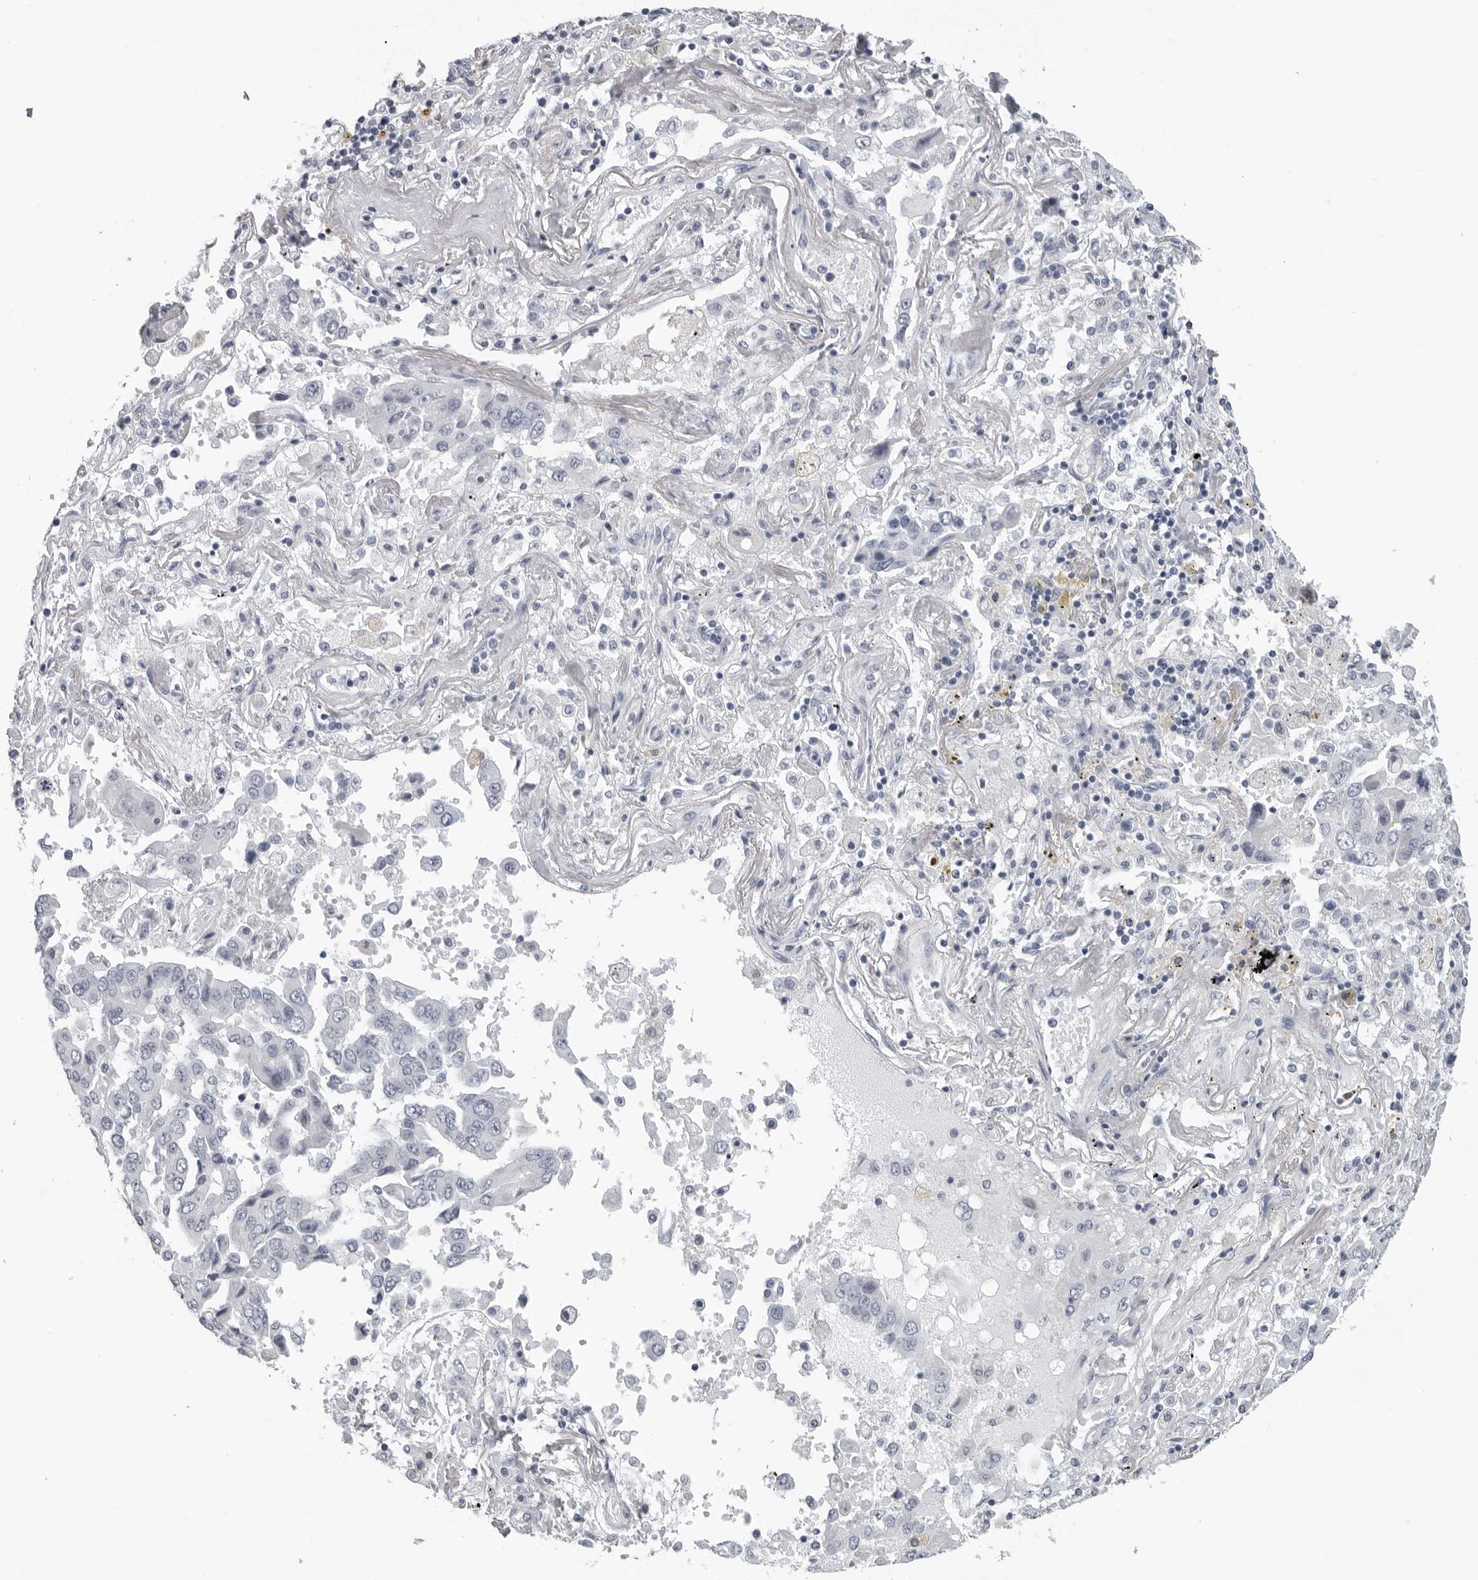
{"staining": {"intensity": "negative", "quantity": "none", "location": "none"}, "tissue": "lung cancer", "cell_type": "Tumor cells", "image_type": "cancer", "snomed": [{"axis": "morphology", "description": "Adenocarcinoma, NOS"}, {"axis": "topography", "description": "Lung"}], "caption": "The image demonstrates no staining of tumor cells in lung adenocarcinoma.", "gene": "OPLAH", "patient": {"sex": "female", "age": 65}}